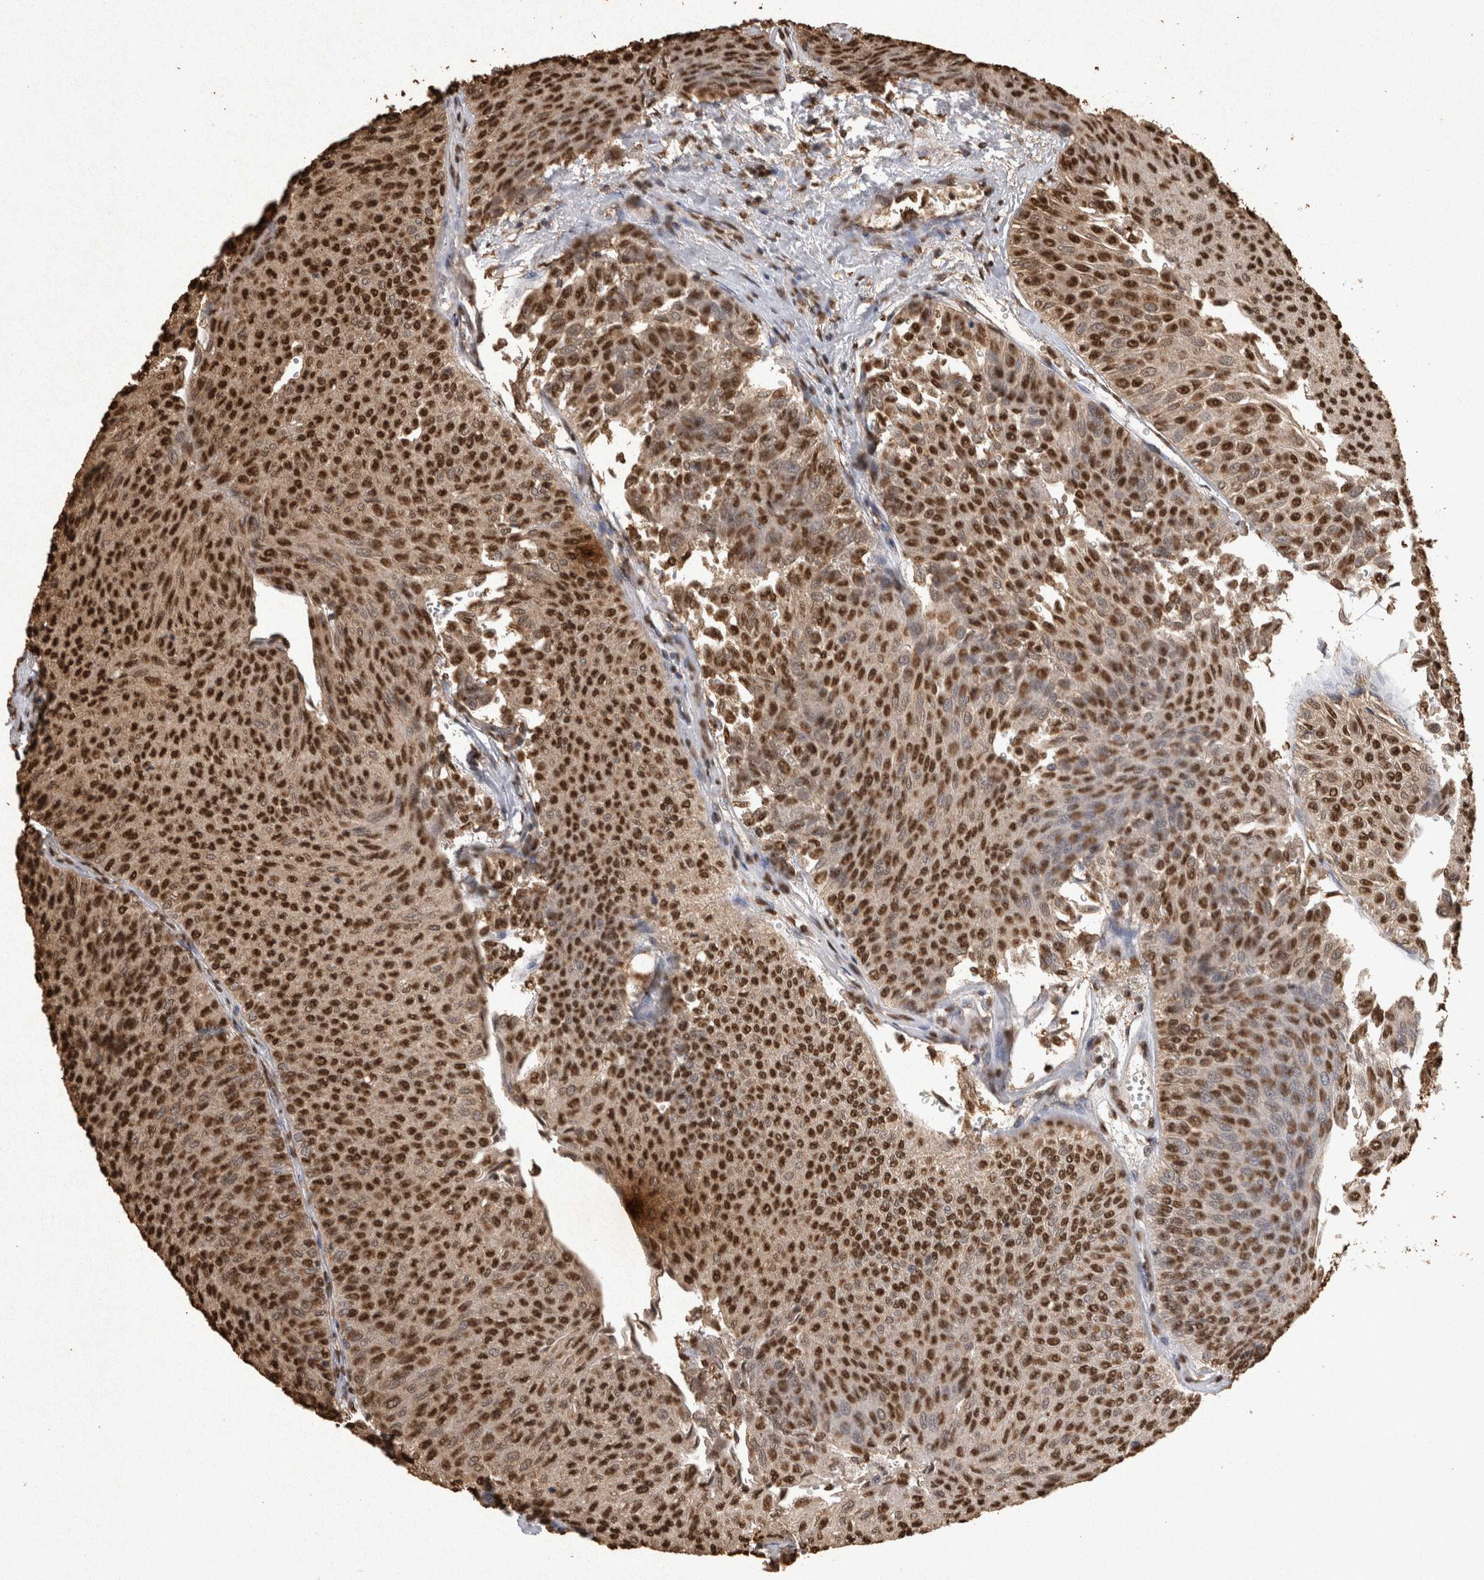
{"staining": {"intensity": "strong", "quantity": ">75%", "location": "nuclear"}, "tissue": "urothelial cancer", "cell_type": "Tumor cells", "image_type": "cancer", "snomed": [{"axis": "morphology", "description": "Urothelial carcinoma, Low grade"}, {"axis": "topography", "description": "Urinary bladder"}], "caption": "A micrograph showing strong nuclear positivity in approximately >75% of tumor cells in urothelial carcinoma (low-grade), as visualized by brown immunohistochemical staining.", "gene": "OAS2", "patient": {"sex": "male", "age": 78}}